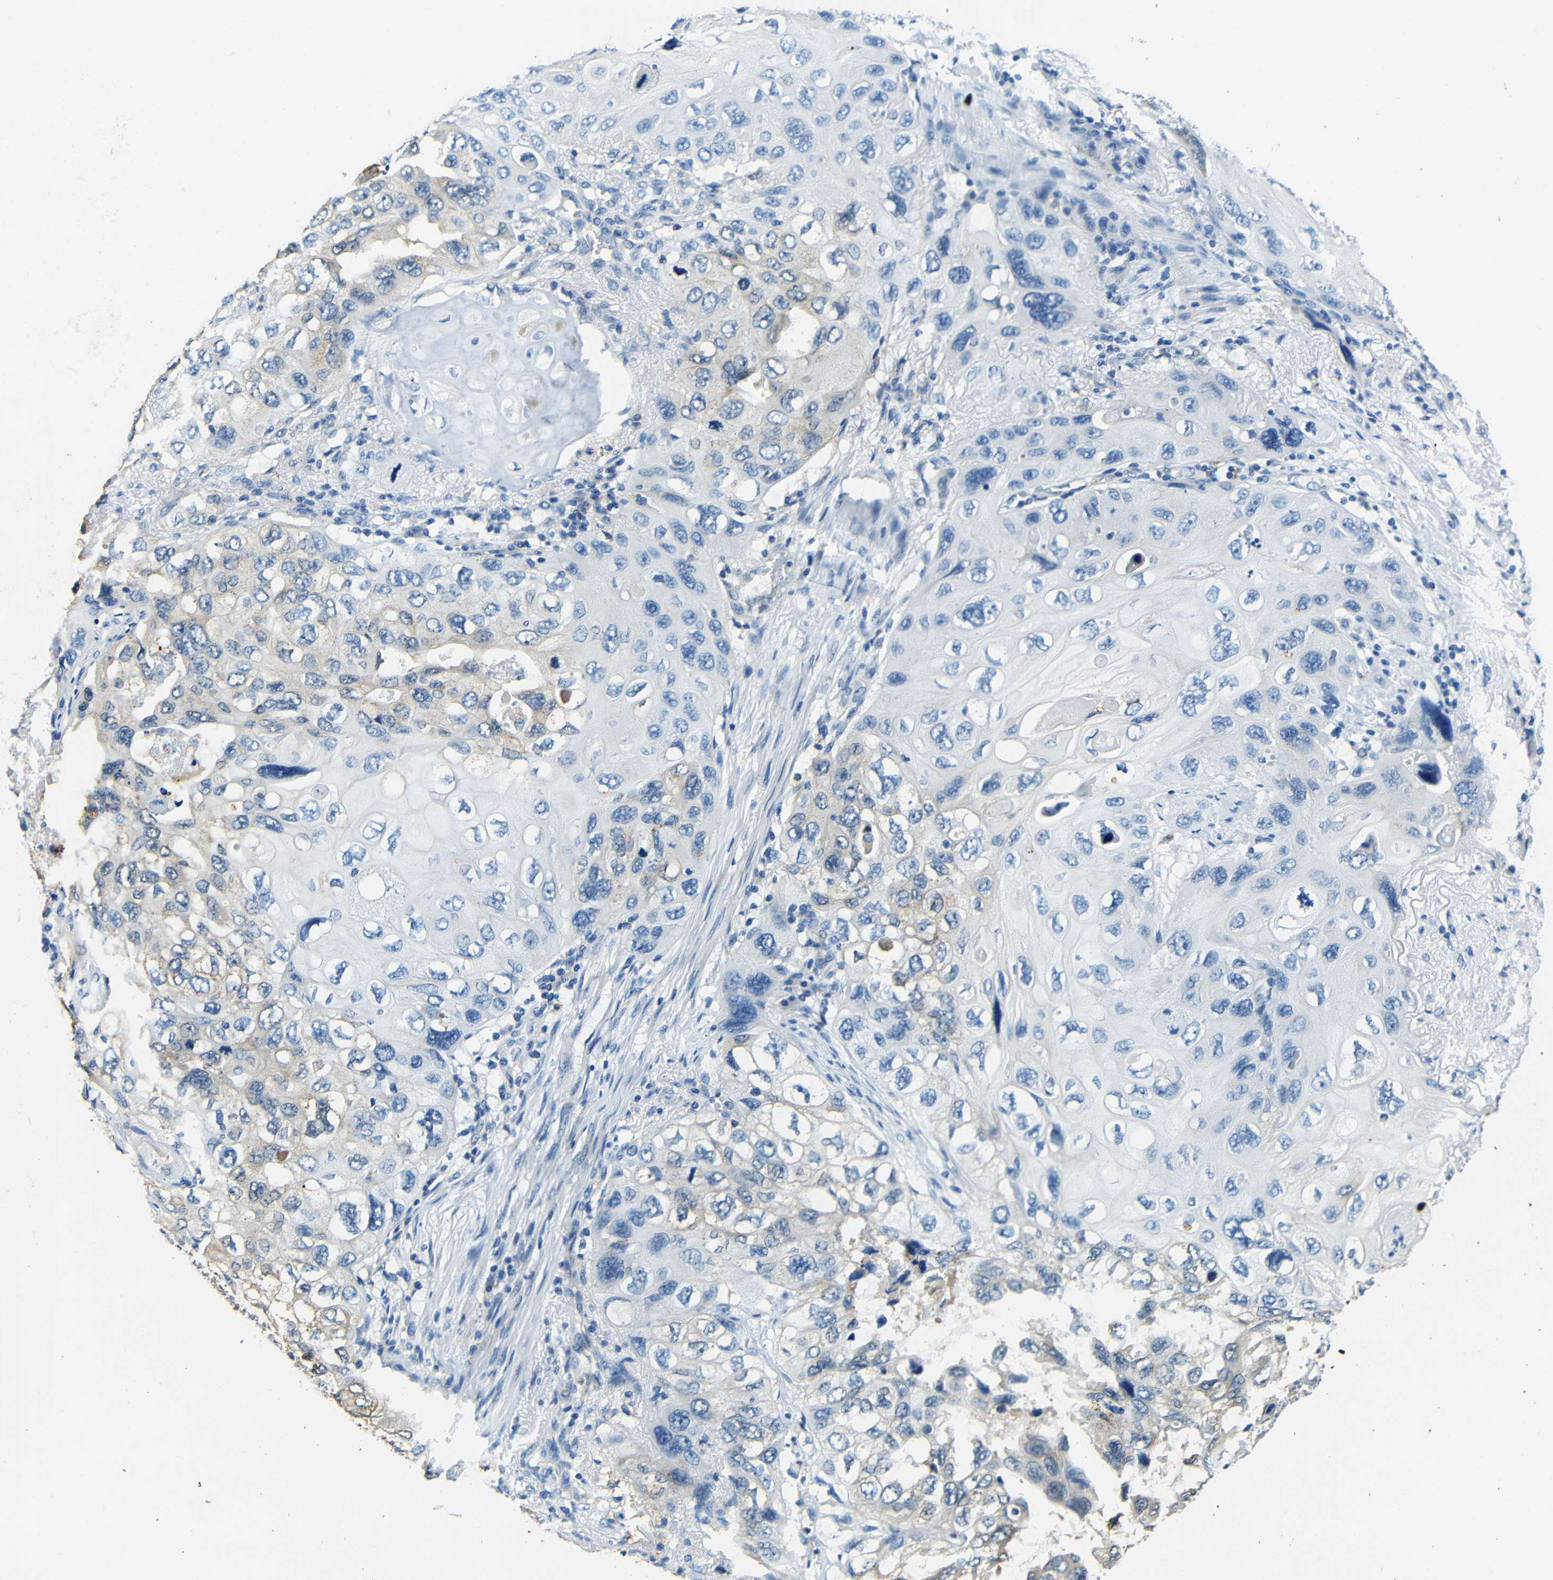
{"staining": {"intensity": "negative", "quantity": "none", "location": "none"}, "tissue": "lung cancer", "cell_type": "Tumor cells", "image_type": "cancer", "snomed": [{"axis": "morphology", "description": "Squamous cell carcinoma, NOS"}, {"axis": "topography", "description": "Lung"}], "caption": "Tumor cells show no significant protein expression in lung cancer (squamous cell carcinoma).", "gene": "FMO5", "patient": {"sex": "female", "age": 73}}